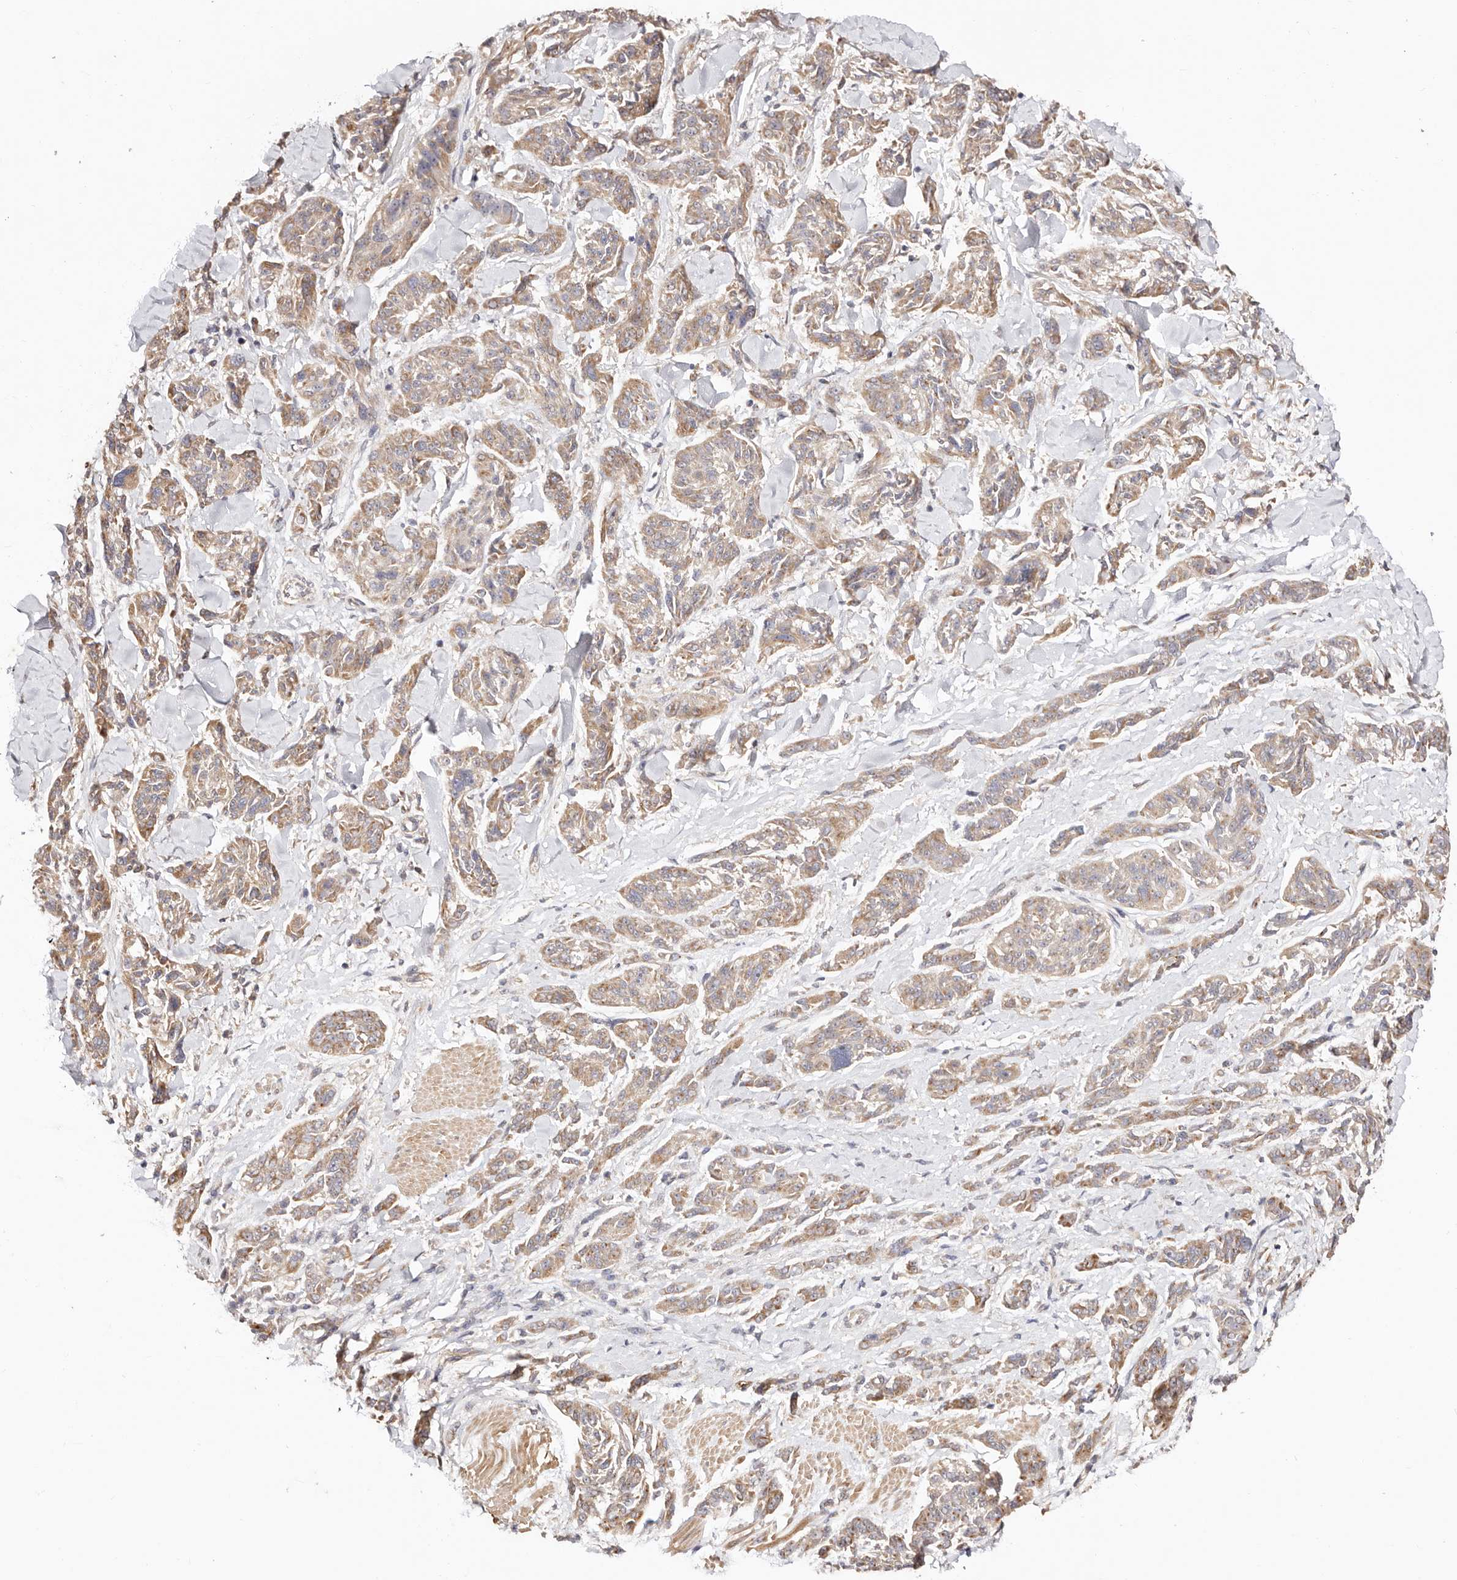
{"staining": {"intensity": "moderate", "quantity": ">75%", "location": "cytoplasmic/membranous"}, "tissue": "melanoma", "cell_type": "Tumor cells", "image_type": "cancer", "snomed": [{"axis": "morphology", "description": "Malignant melanoma, NOS"}, {"axis": "topography", "description": "Skin"}], "caption": "Moderate cytoplasmic/membranous protein expression is identified in approximately >75% of tumor cells in melanoma.", "gene": "MAPK1", "patient": {"sex": "male", "age": 53}}